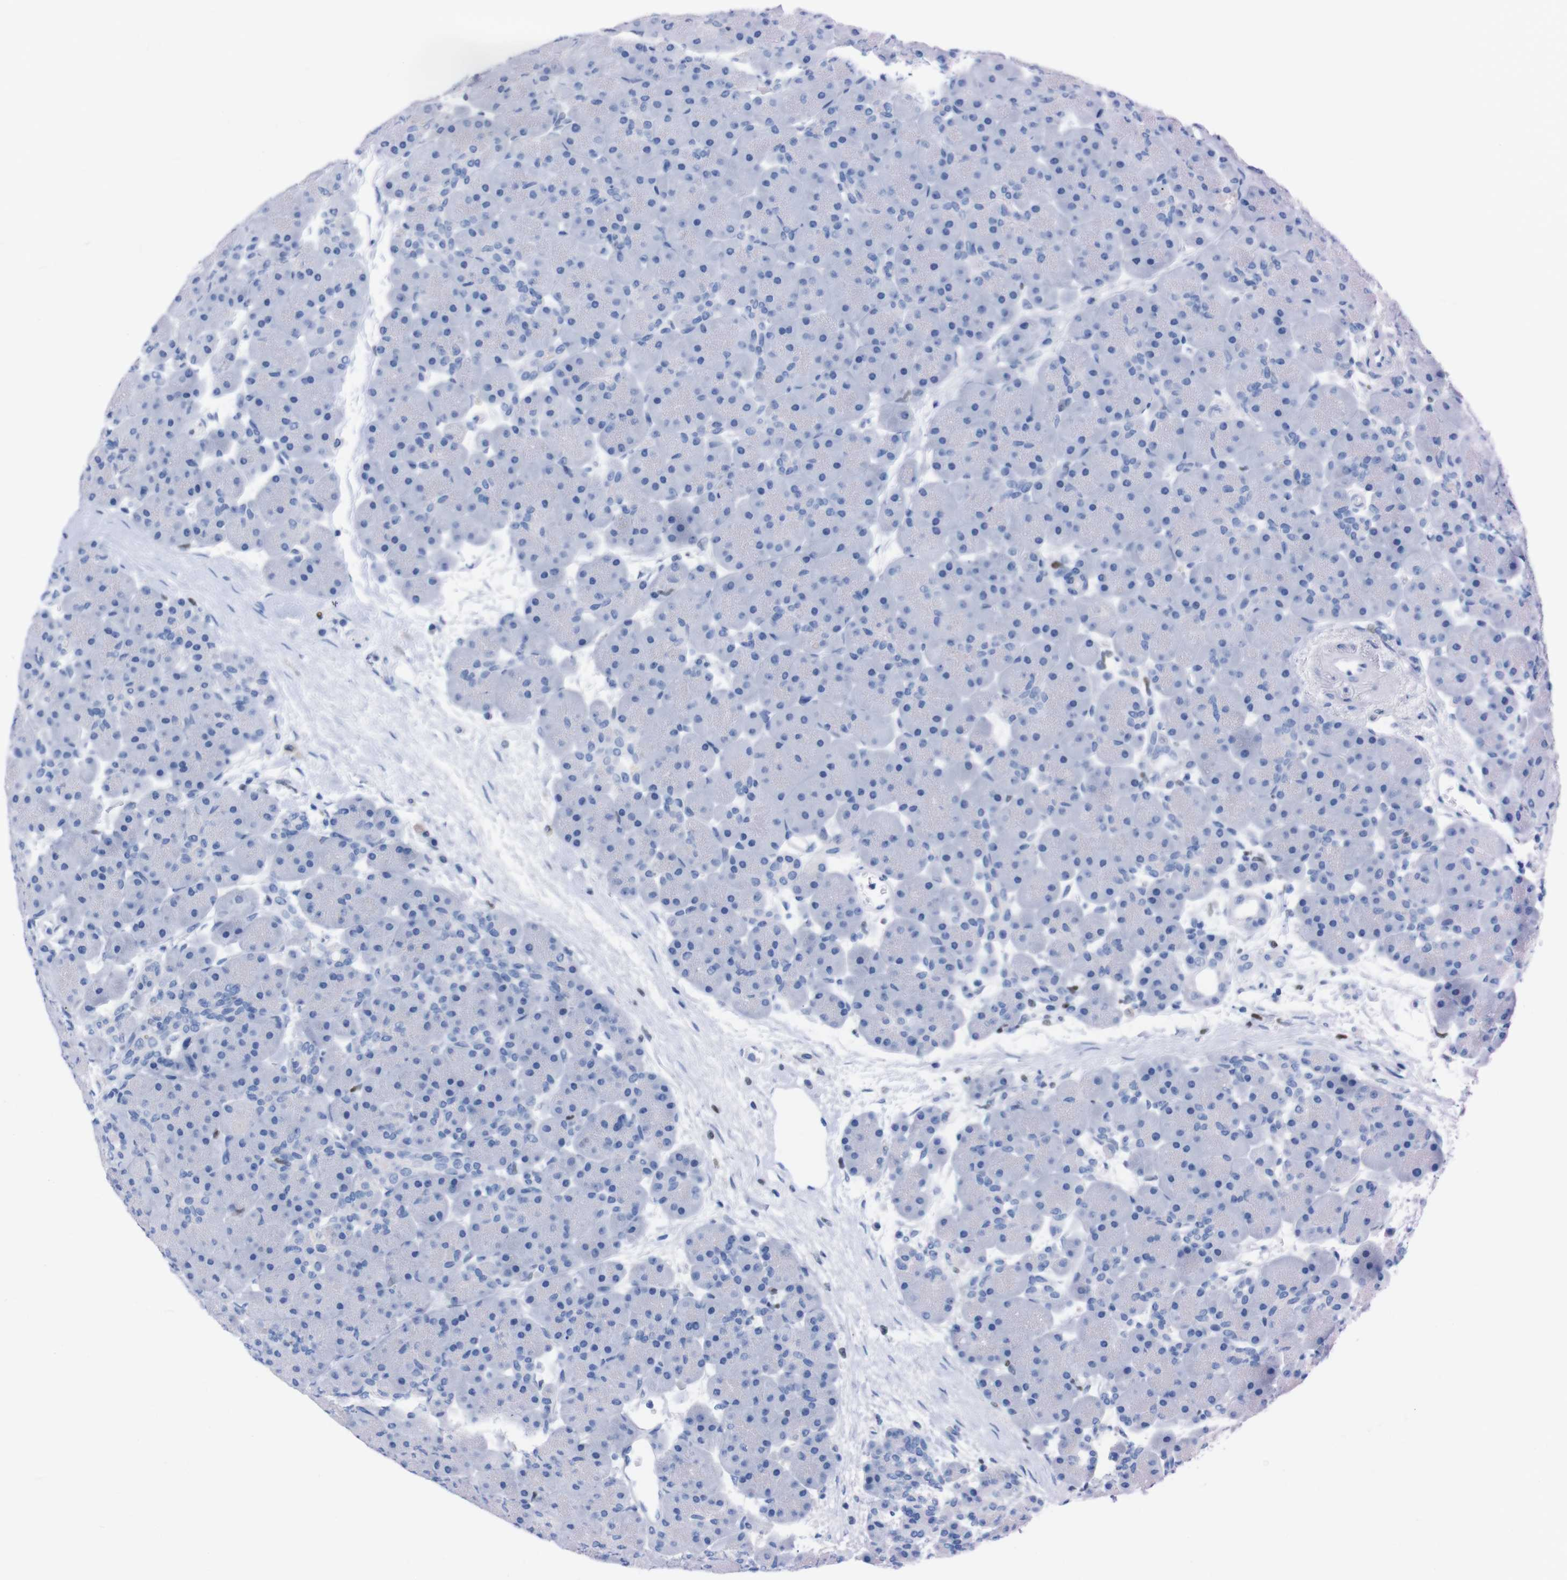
{"staining": {"intensity": "negative", "quantity": "none", "location": "none"}, "tissue": "pancreas", "cell_type": "Exocrine glandular cells", "image_type": "normal", "snomed": [{"axis": "morphology", "description": "Normal tissue, NOS"}, {"axis": "topography", "description": "Pancreas"}], "caption": "There is no significant positivity in exocrine glandular cells of pancreas.", "gene": "P2RY12", "patient": {"sex": "male", "age": 66}}